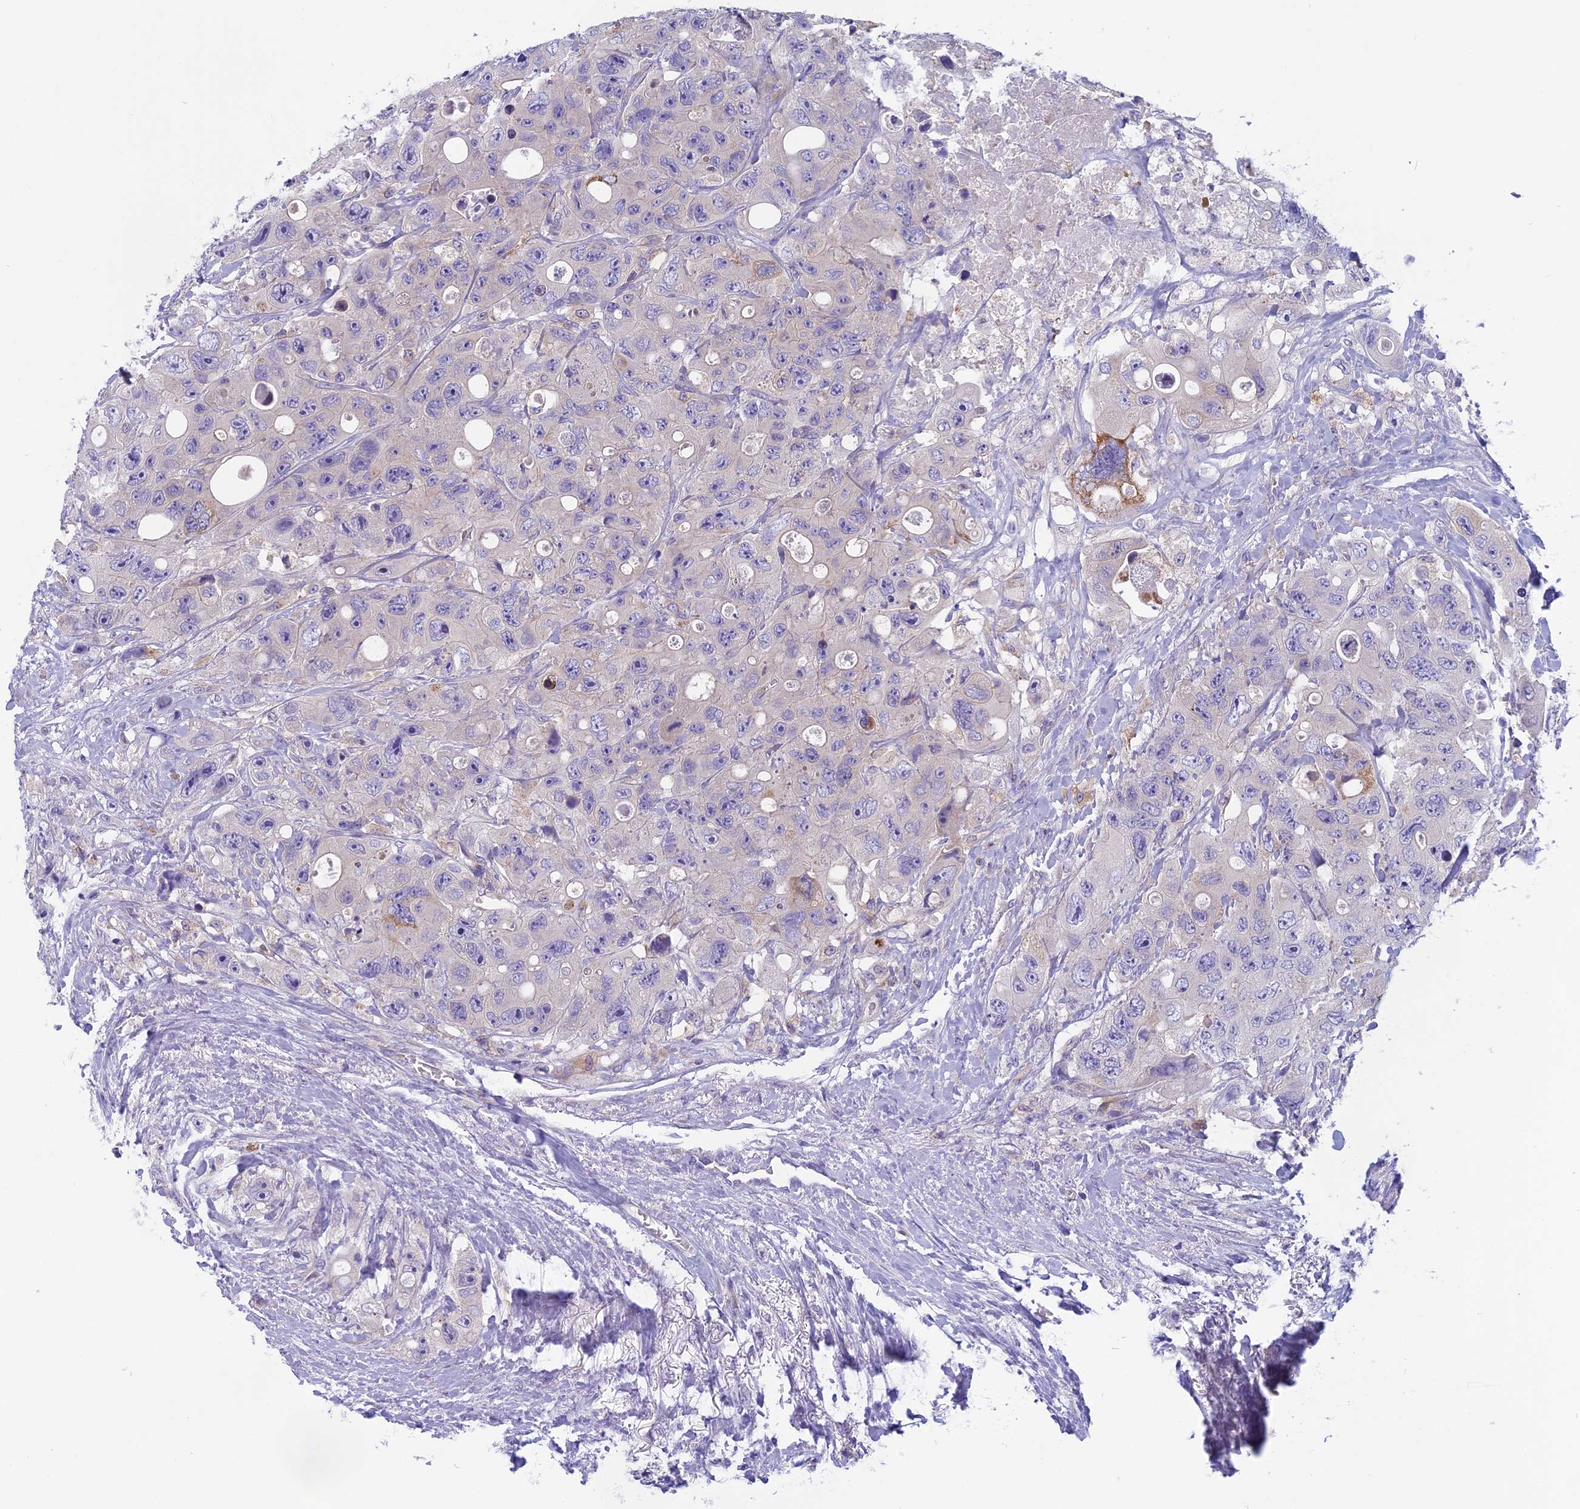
{"staining": {"intensity": "negative", "quantity": "none", "location": "none"}, "tissue": "colorectal cancer", "cell_type": "Tumor cells", "image_type": "cancer", "snomed": [{"axis": "morphology", "description": "Adenocarcinoma, NOS"}, {"axis": "topography", "description": "Colon"}], "caption": "Immunohistochemical staining of human colorectal adenocarcinoma demonstrates no significant positivity in tumor cells.", "gene": "ARHGEF37", "patient": {"sex": "female", "age": 46}}